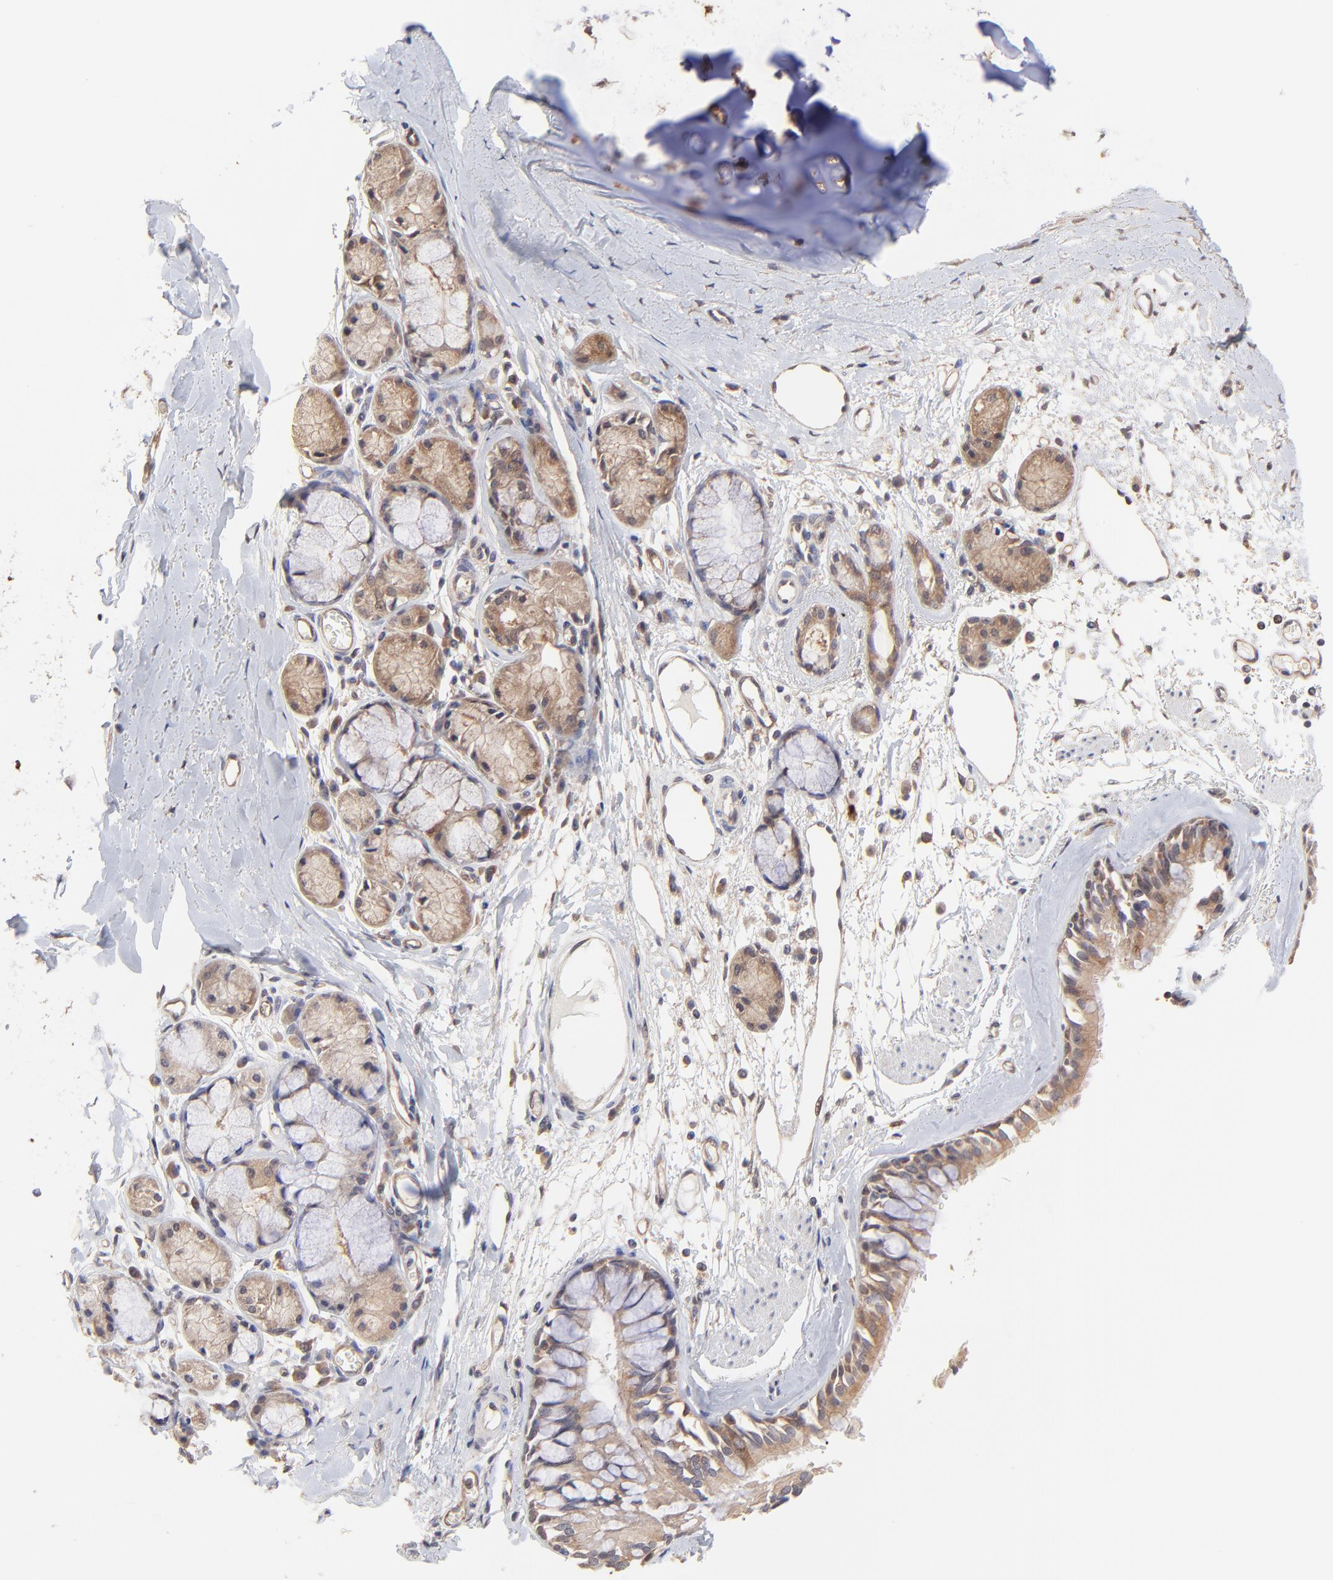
{"staining": {"intensity": "moderate", "quantity": ">75%", "location": "cytoplasmic/membranous"}, "tissue": "bronchus", "cell_type": "Respiratory epithelial cells", "image_type": "normal", "snomed": [{"axis": "morphology", "description": "Normal tissue, NOS"}, {"axis": "topography", "description": "Bronchus"}, {"axis": "topography", "description": "Lung"}], "caption": "Bronchus stained with IHC exhibits moderate cytoplasmic/membranous expression in approximately >75% of respiratory epithelial cells.", "gene": "GART", "patient": {"sex": "female", "age": 56}}